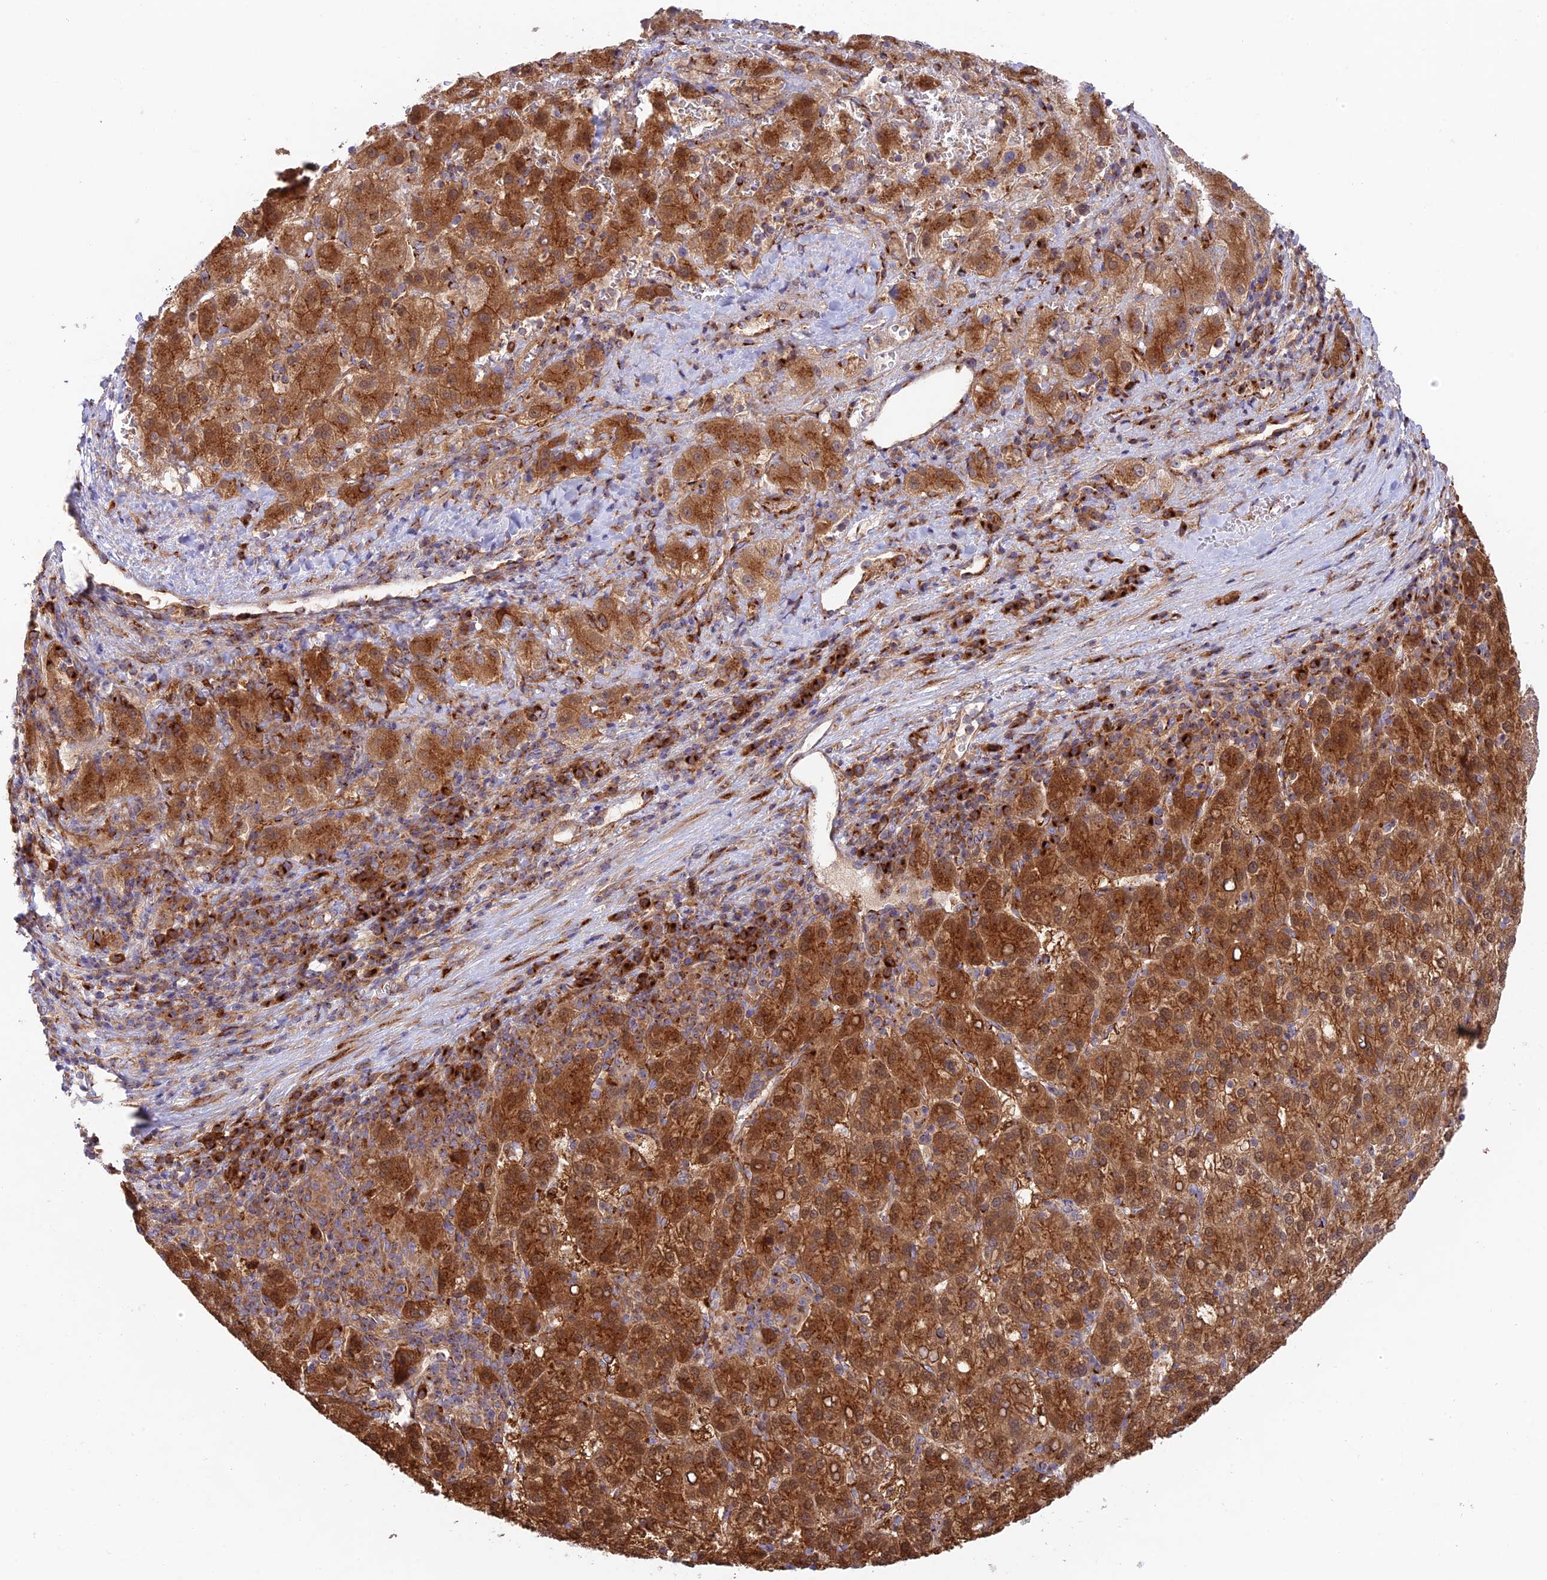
{"staining": {"intensity": "strong", "quantity": ">75%", "location": "cytoplasmic/membranous"}, "tissue": "liver cancer", "cell_type": "Tumor cells", "image_type": "cancer", "snomed": [{"axis": "morphology", "description": "Carcinoma, Hepatocellular, NOS"}, {"axis": "topography", "description": "Liver"}], "caption": "This photomicrograph demonstrates immunohistochemistry staining of liver cancer (hepatocellular carcinoma), with high strong cytoplasmic/membranous staining in approximately >75% of tumor cells.", "gene": "GOLGA3", "patient": {"sex": "female", "age": 58}}